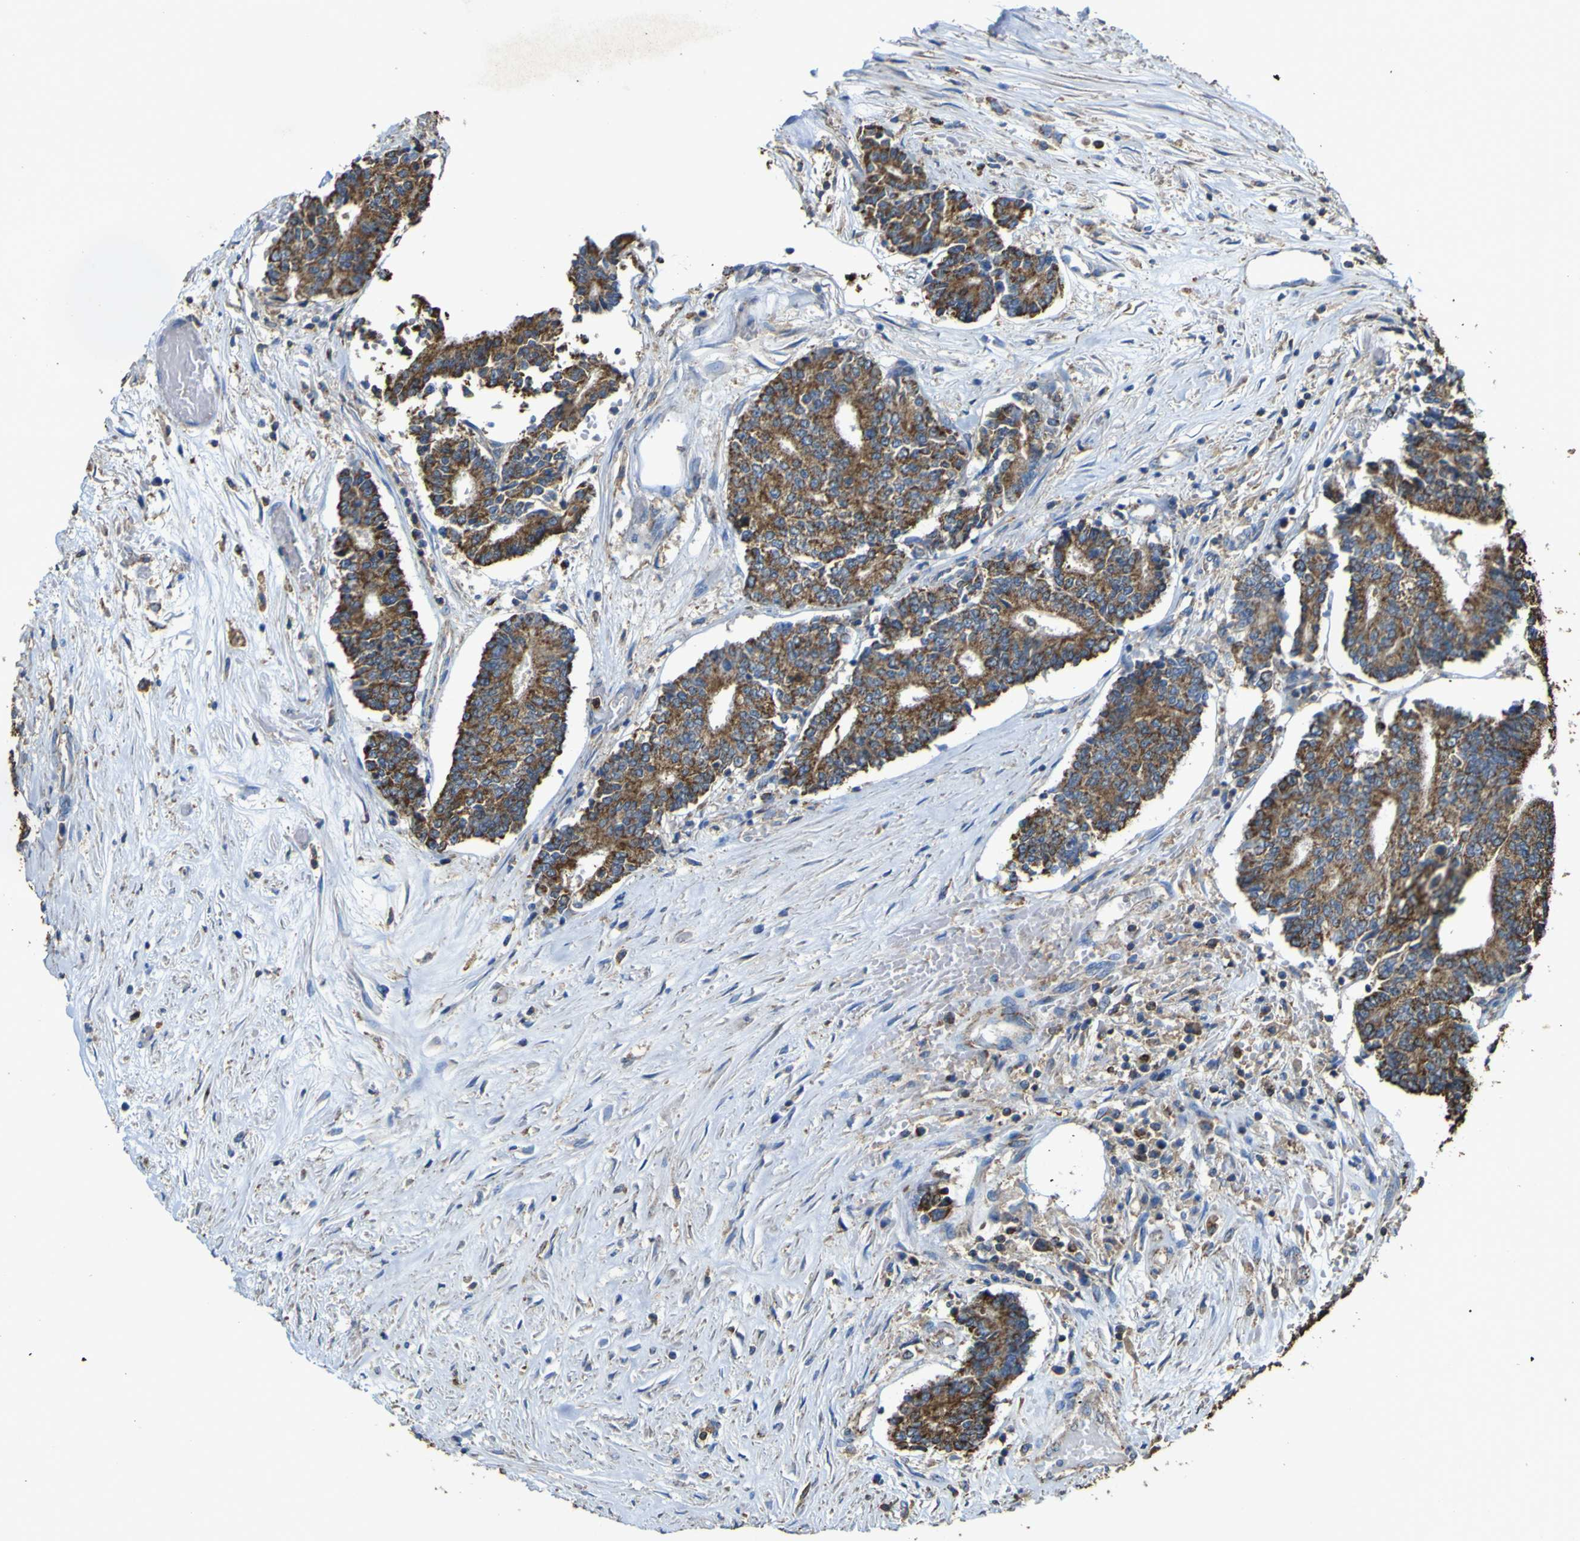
{"staining": {"intensity": "moderate", "quantity": ">75%", "location": "cytoplasmic/membranous"}, "tissue": "prostate cancer", "cell_type": "Tumor cells", "image_type": "cancer", "snomed": [{"axis": "morphology", "description": "Normal tissue, NOS"}, {"axis": "morphology", "description": "Adenocarcinoma, High grade"}, {"axis": "topography", "description": "Prostate"}, {"axis": "topography", "description": "Seminal veicle"}], "caption": "This image demonstrates immunohistochemistry (IHC) staining of prostate cancer, with medium moderate cytoplasmic/membranous positivity in approximately >75% of tumor cells.", "gene": "ACSL3", "patient": {"sex": "male", "age": 55}}